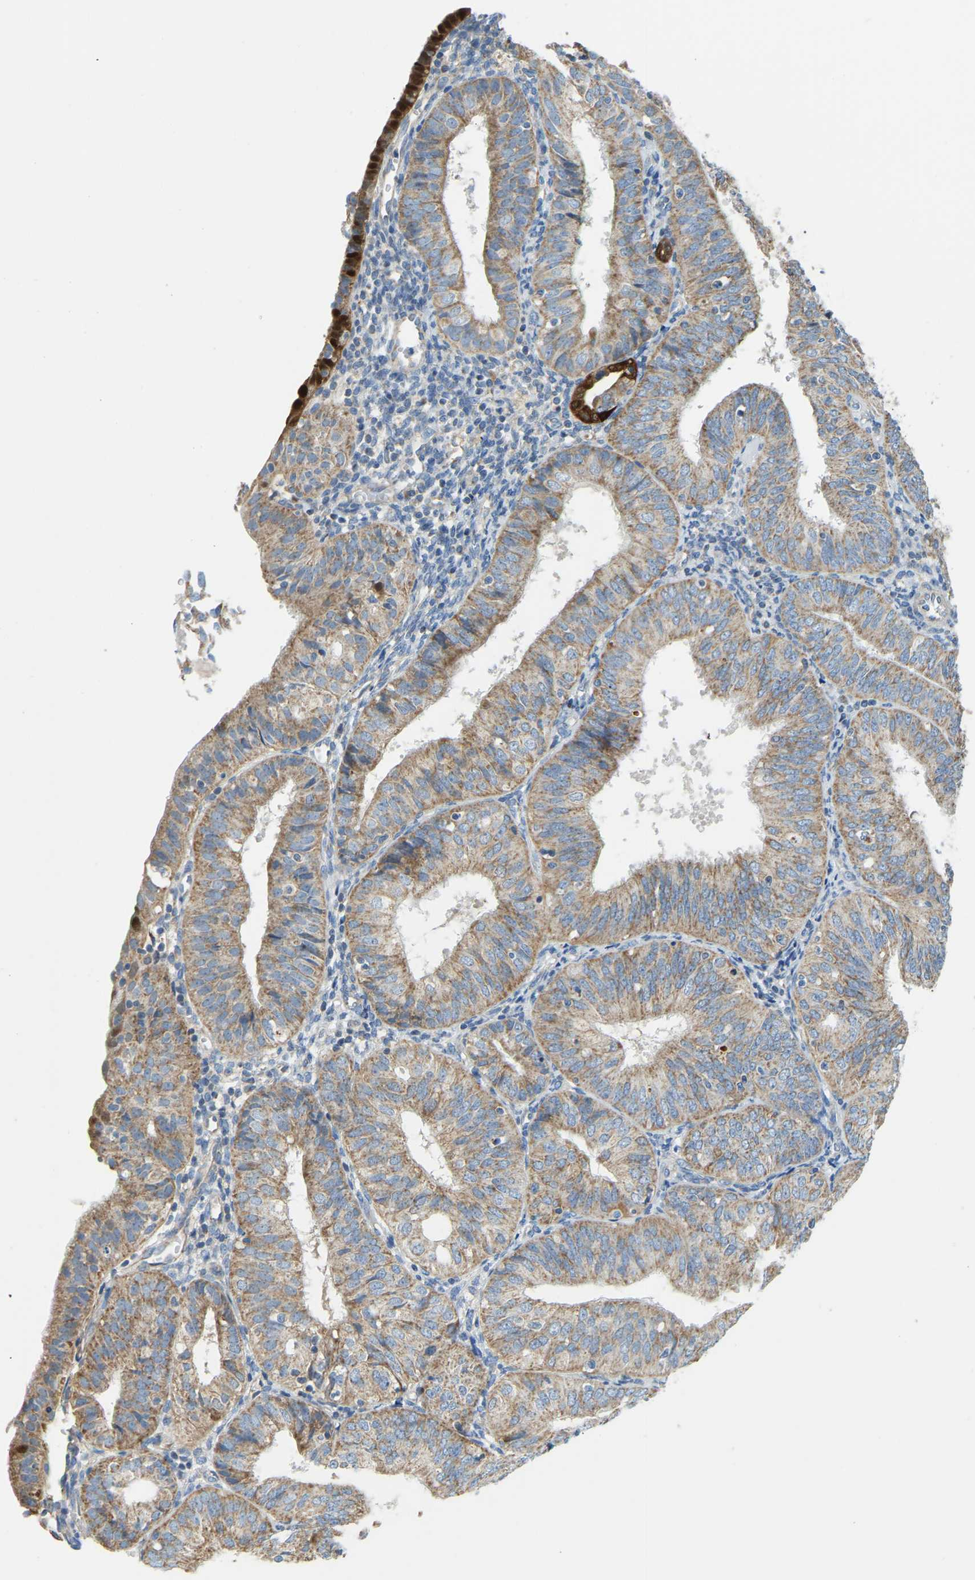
{"staining": {"intensity": "weak", "quantity": ">75%", "location": "cytoplasmic/membranous"}, "tissue": "endometrial cancer", "cell_type": "Tumor cells", "image_type": "cancer", "snomed": [{"axis": "morphology", "description": "Adenocarcinoma, NOS"}, {"axis": "topography", "description": "Endometrium"}], "caption": "A low amount of weak cytoplasmic/membranous positivity is appreciated in about >75% of tumor cells in endometrial cancer tissue.", "gene": "GDA", "patient": {"sex": "female", "age": 58}}